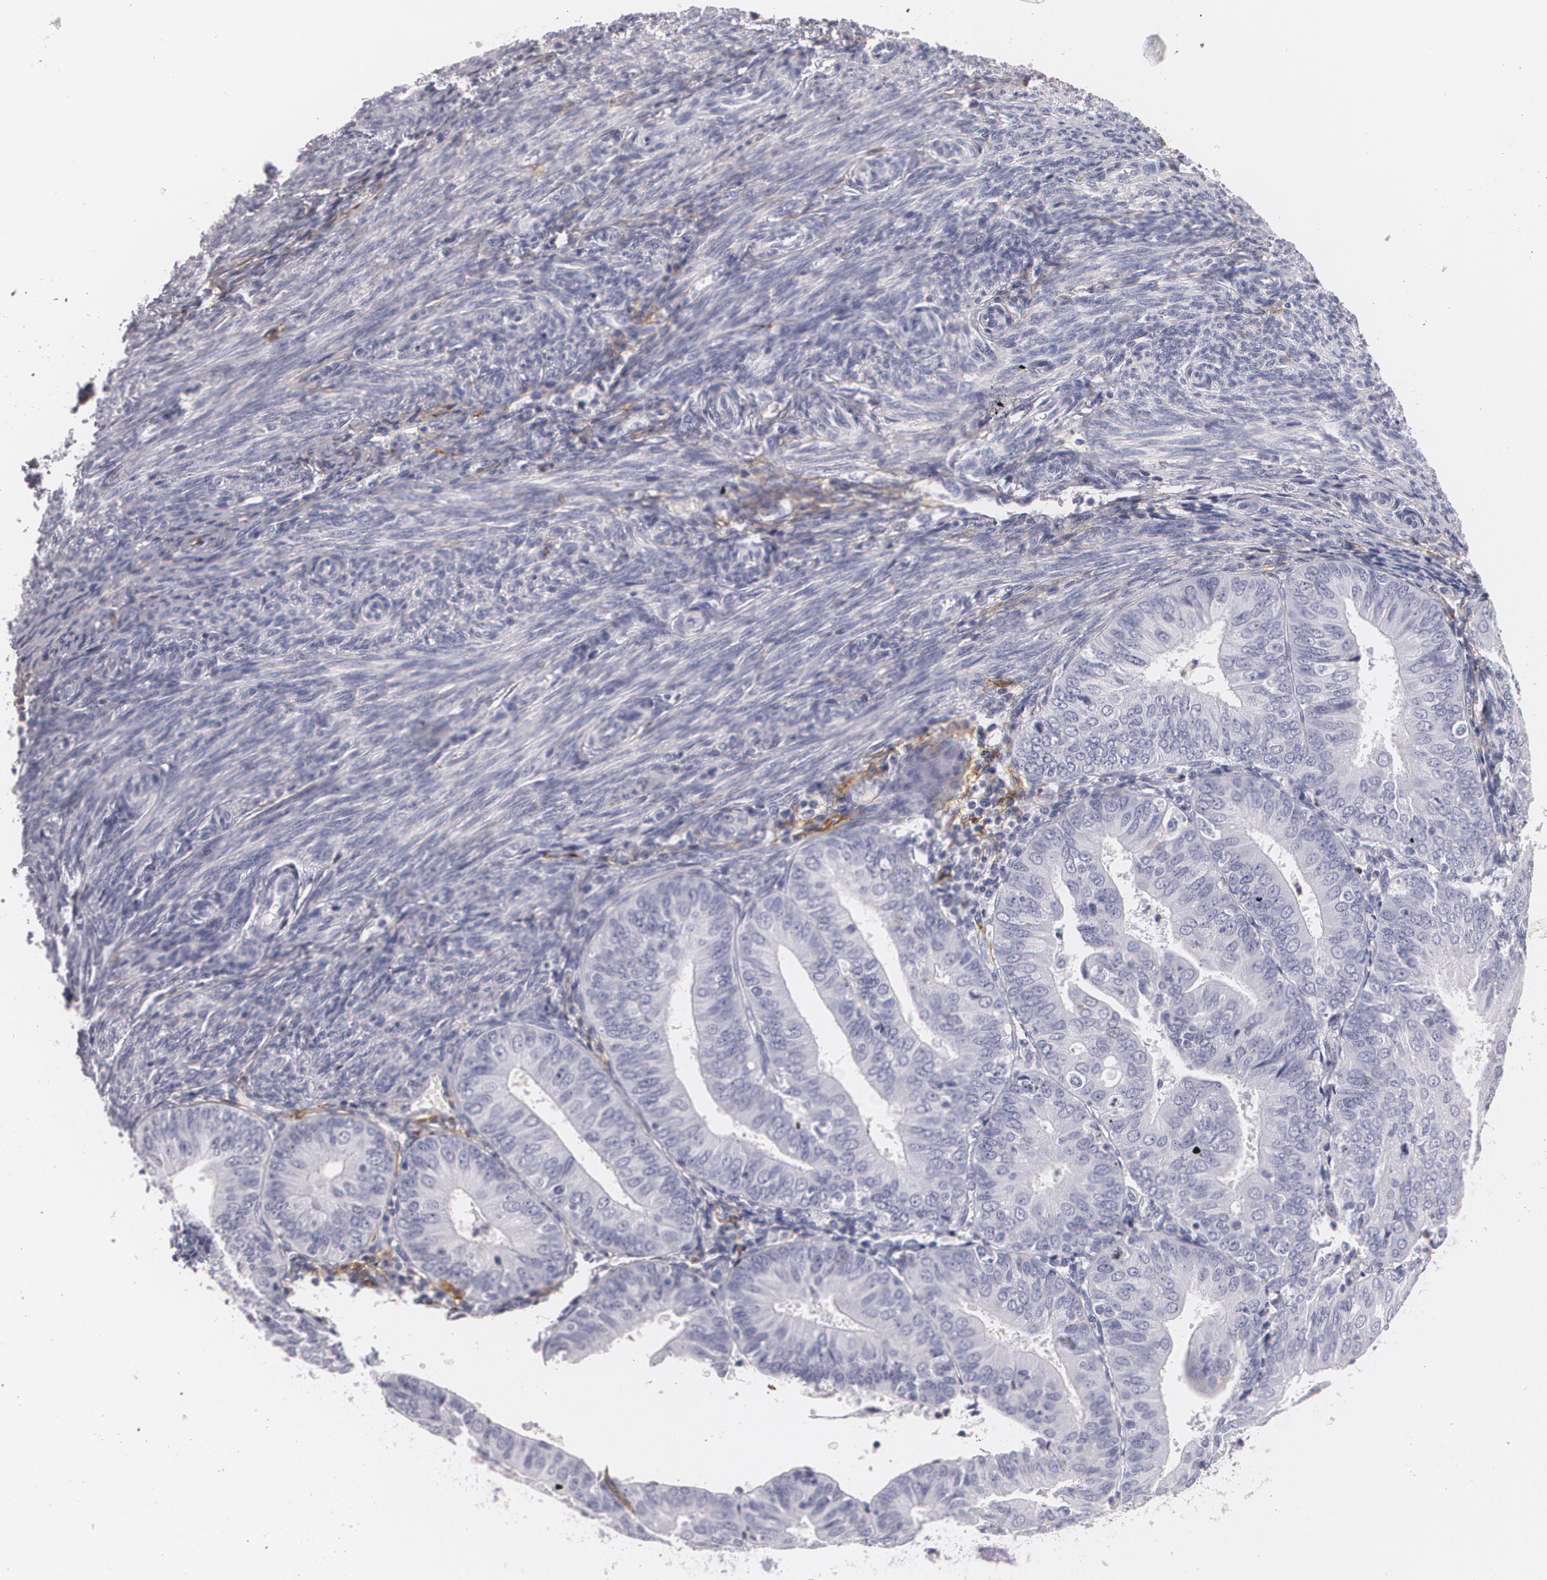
{"staining": {"intensity": "negative", "quantity": "none", "location": "none"}, "tissue": "endometrial cancer", "cell_type": "Tumor cells", "image_type": "cancer", "snomed": [{"axis": "morphology", "description": "Adenocarcinoma, NOS"}, {"axis": "topography", "description": "Endometrium"}], "caption": "A high-resolution micrograph shows immunohistochemistry (IHC) staining of adenocarcinoma (endometrial), which demonstrates no significant expression in tumor cells.", "gene": "NGFR", "patient": {"sex": "female", "age": 79}}